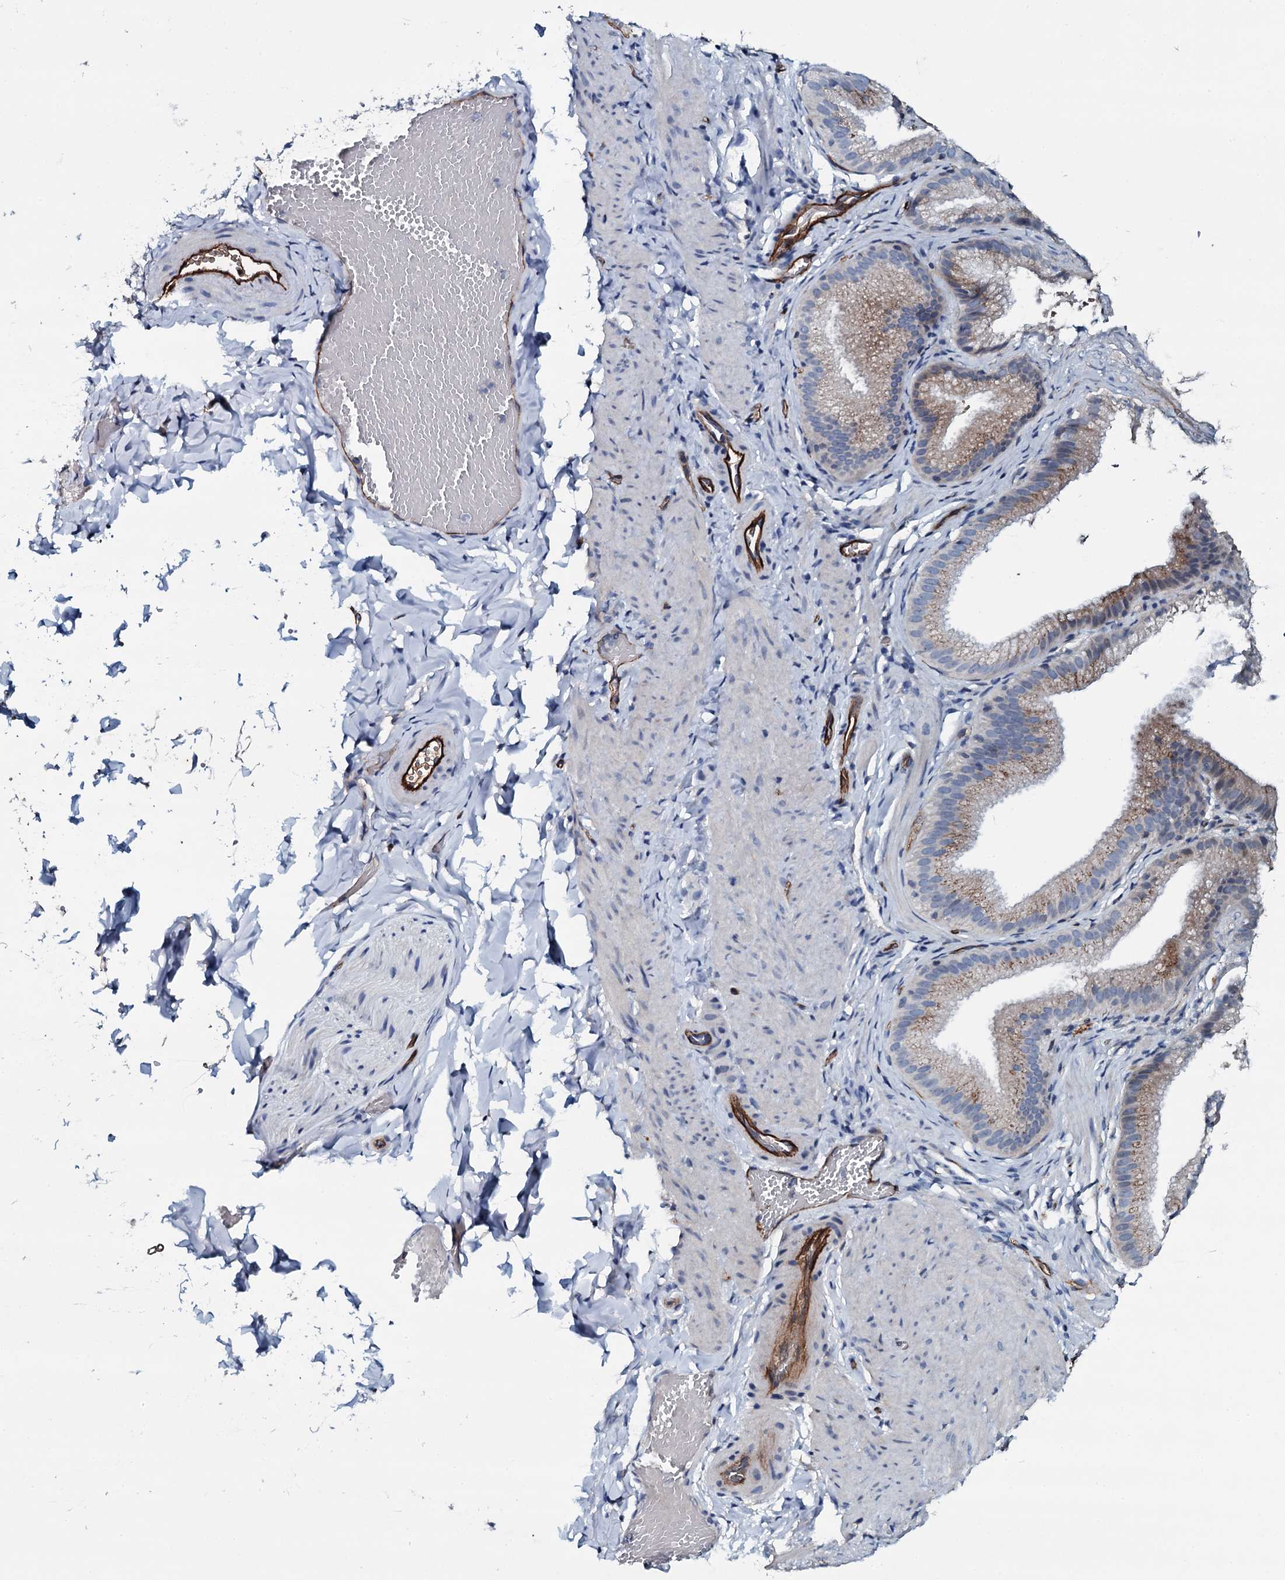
{"staining": {"intensity": "negative", "quantity": "none", "location": "none"}, "tissue": "adipose tissue", "cell_type": "Adipocytes", "image_type": "normal", "snomed": [{"axis": "morphology", "description": "Normal tissue, NOS"}, {"axis": "topography", "description": "Gallbladder"}, {"axis": "topography", "description": "Peripheral nerve tissue"}], "caption": "Image shows no significant protein positivity in adipocytes of benign adipose tissue. (Stains: DAB (3,3'-diaminobenzidine) immunohistochemistry with hematoxylin counter stain, Microscopy: brightfield microscopy at high magnification).", "gene": "CLEC14A", "patient": {"sex": "male", "age": 38}}